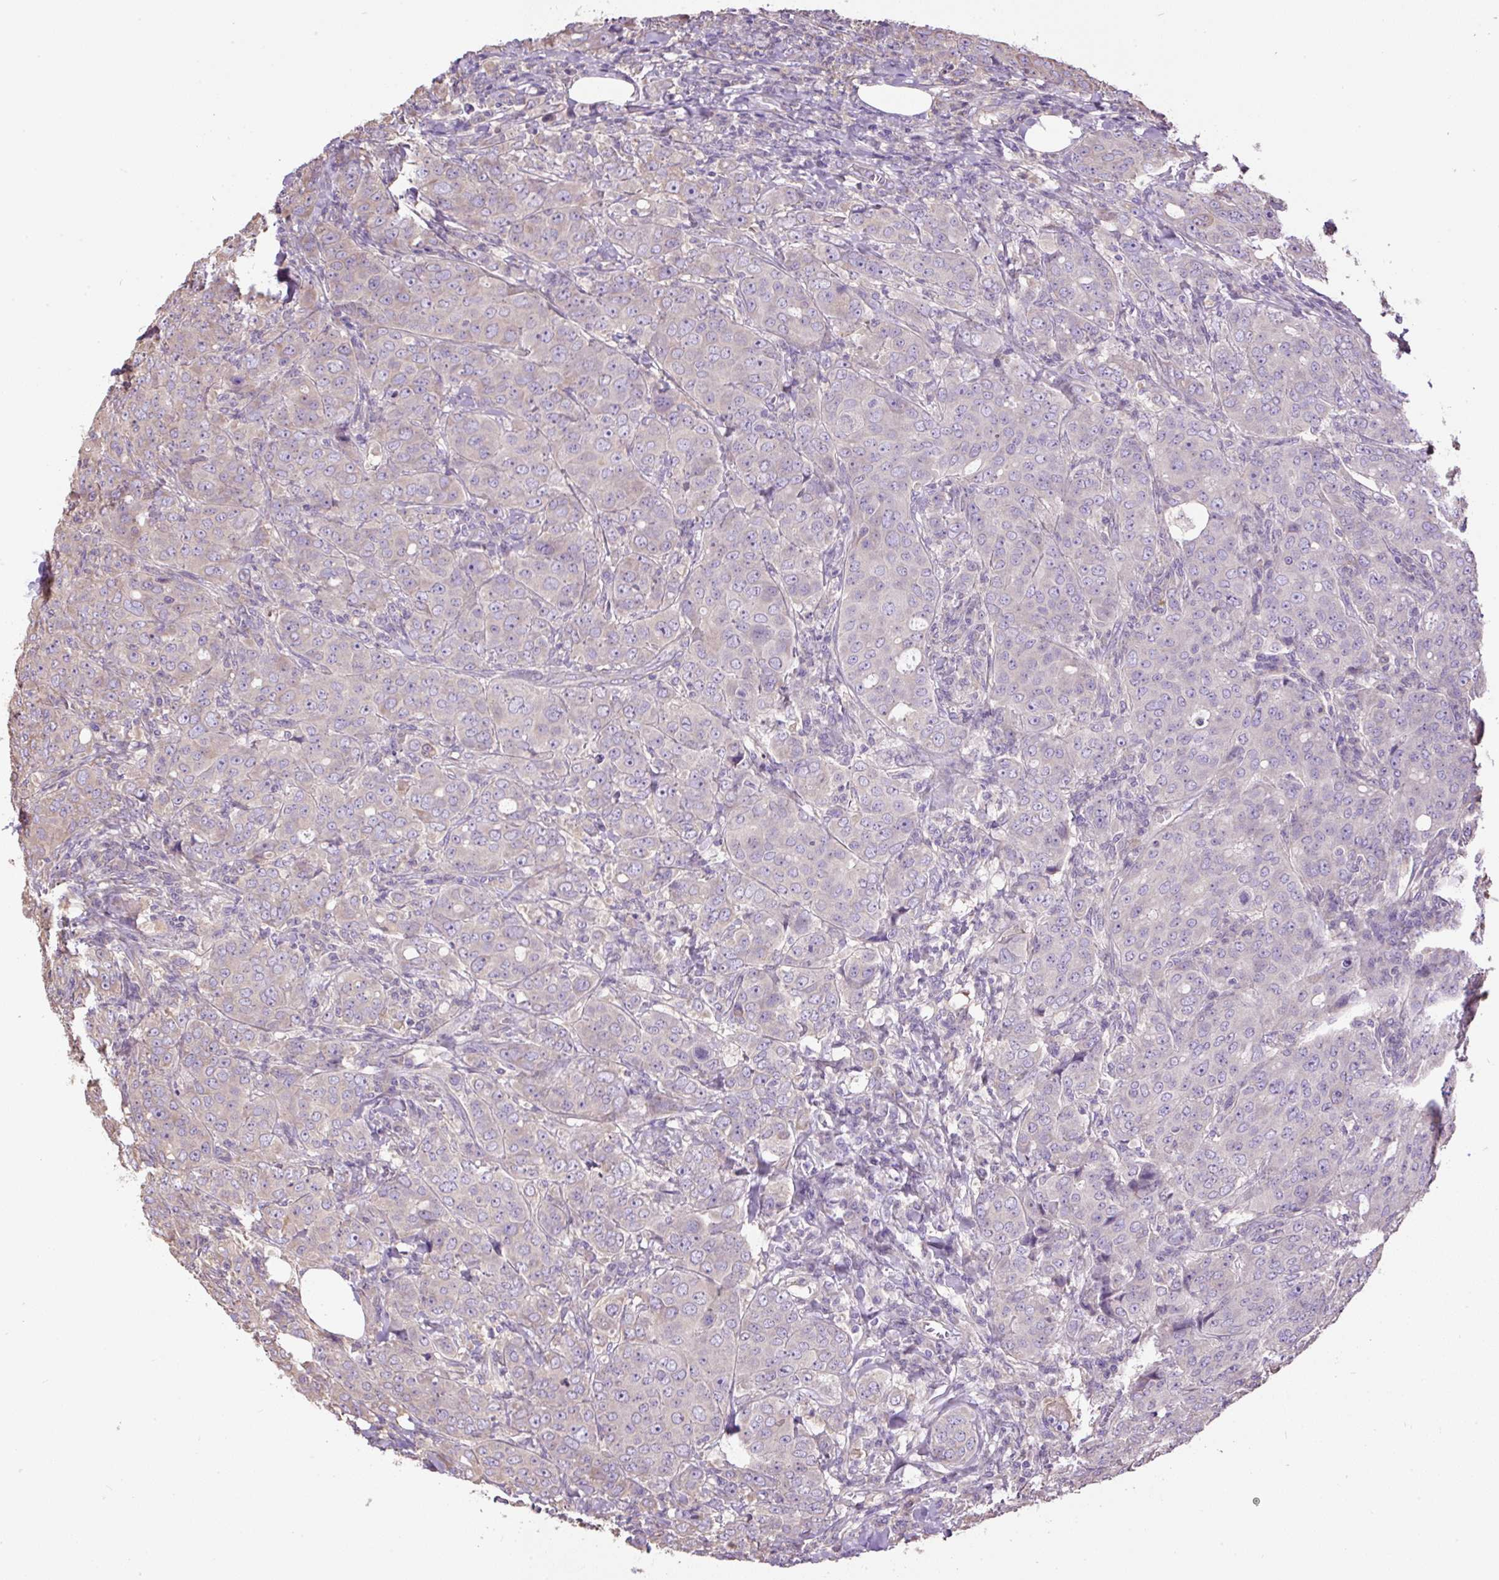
{"staining": {"intensity": "weak", "quantity": "<25%", "location": "cytoplasmic/membranous"}, "tissue": "breast cancer", "cell_type": "Tumor cells", "image_type": "cancer", "snomed": [{"axis": "morphology", "description": "Duct carcinoma"}, {"axis": "topography", "description": "Breast"}], "caption": "Immunohistochemistry photomicrograph of neoplastic tissue: breast invasive ductal carcinoma stained with DAB shows no significant protein positivity in tumor cells. (Immunohistochemistry, brightfield microscopy, high magnification).", "gene": "PDIA2", "patient": {"sex": "female", "age": 43}}